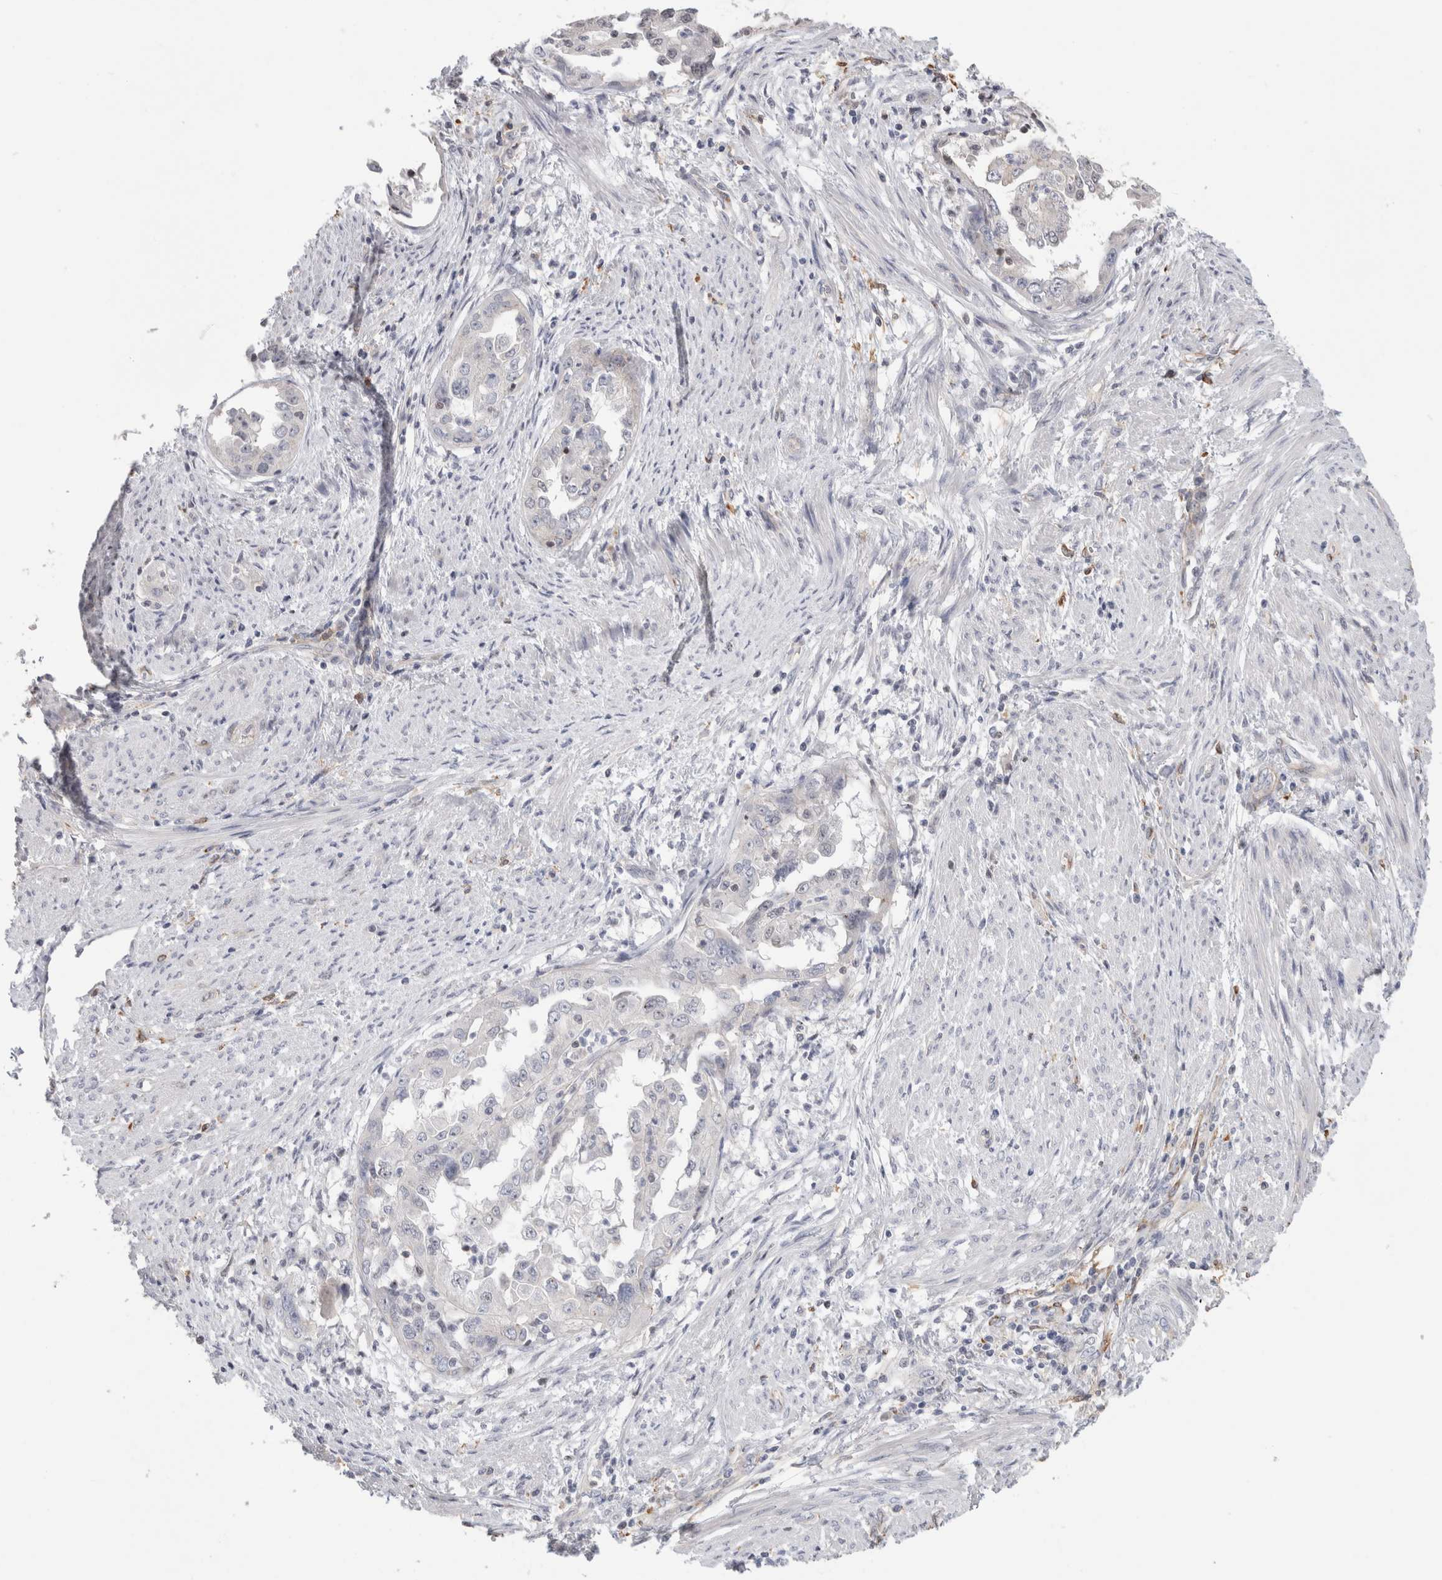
{"staining": {"intensity": "negative", "quantity": "none", "location": "none"}, "tissue": "endometrial cancer", "cell_type": "Tumor cells", "image_type": "cancer", "snomed": [{"axis": "morphology", "description": "Adenocarcinoma, NOS"}, {"axis": "topography", "description": "Endometrium"}], "caption": "Human endometrial cancer (adenocarcinoma) stained for a protein using immunohistochemistry demonstrates no expression in tumor cells.", "gene": "SYTL5", "patient": {"sex": "female", "age": 85}}